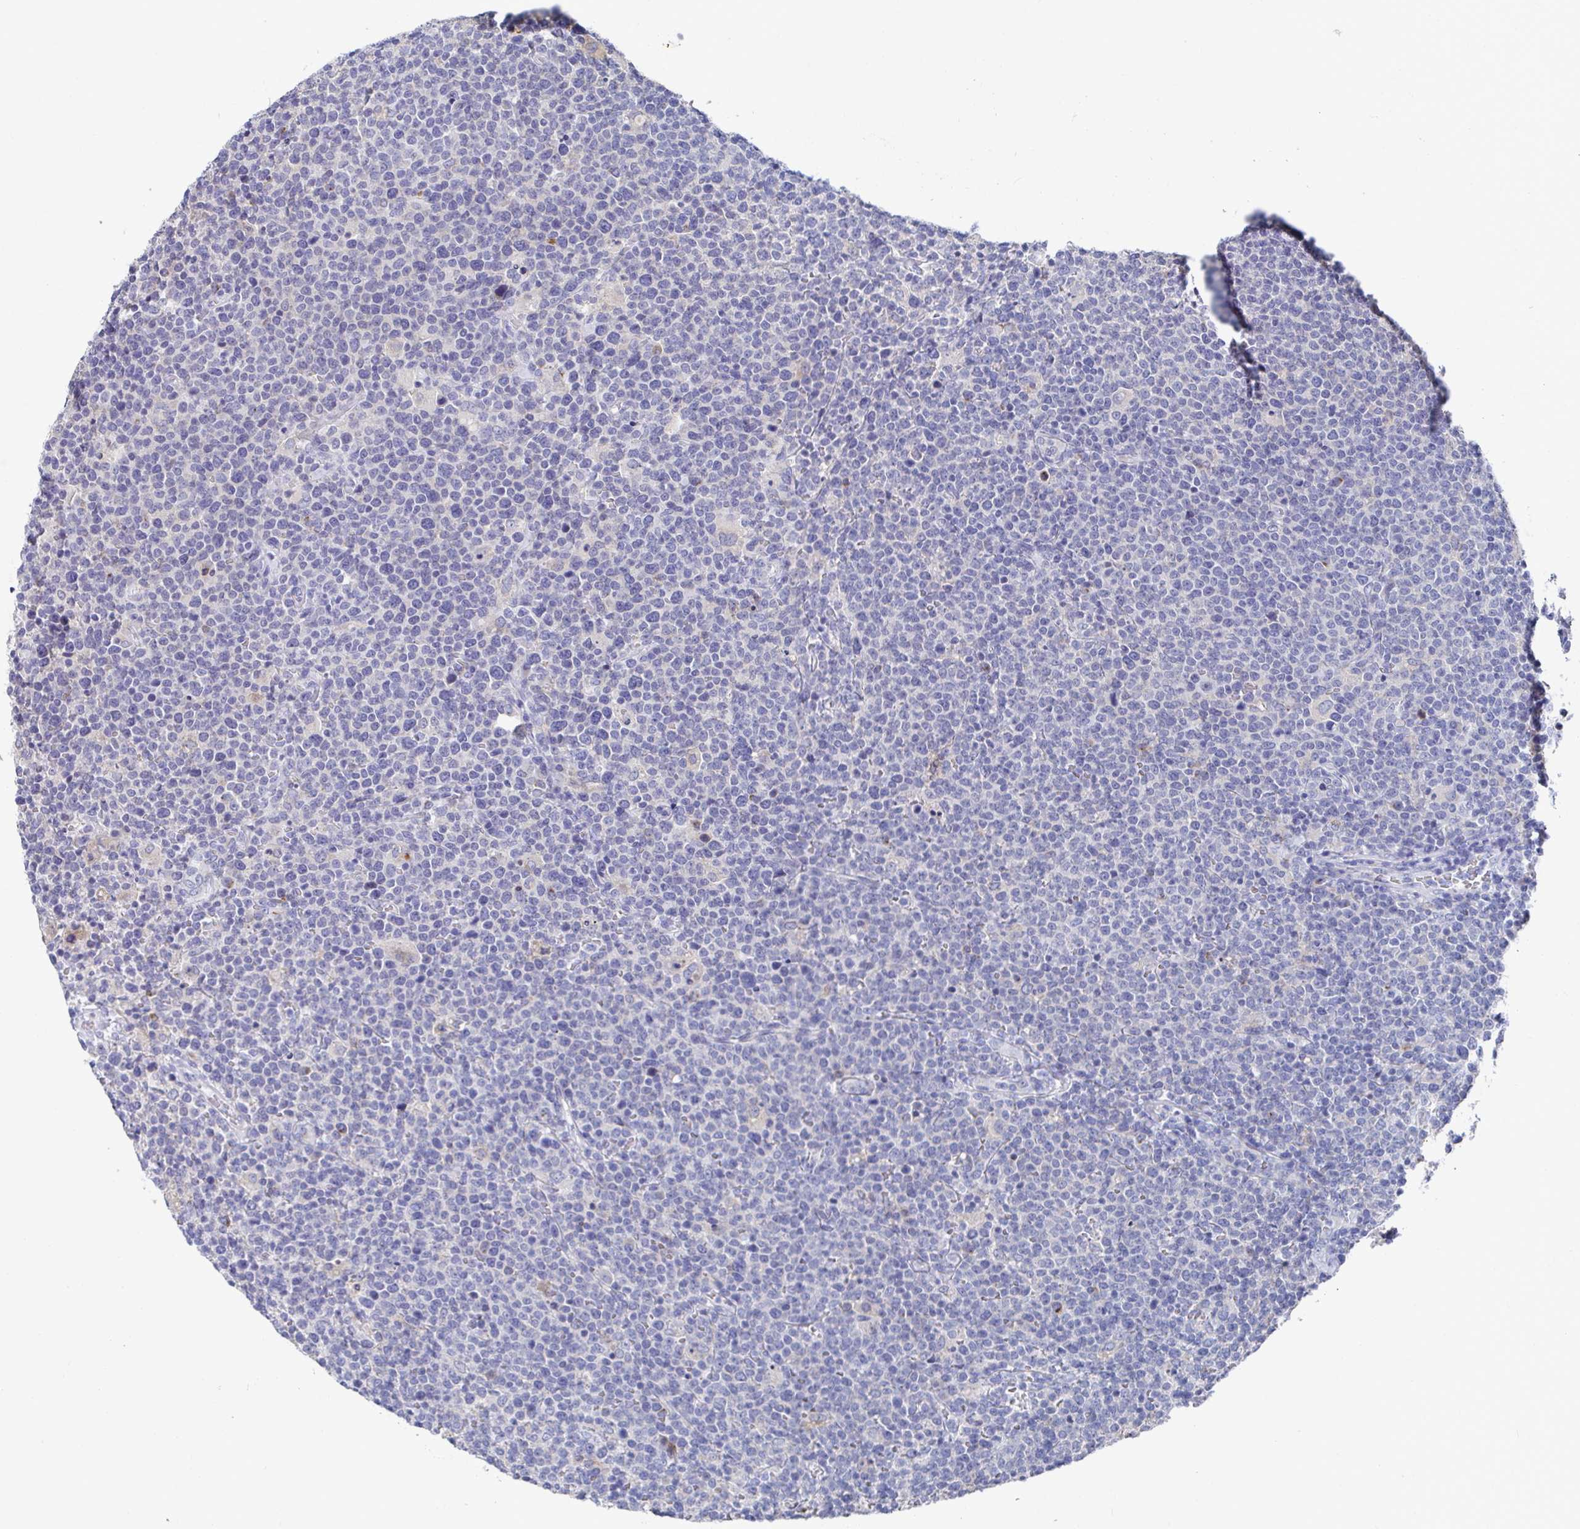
{"staining": {"intensity": "negative", "quantity": "none", "location": "none"}, "tissue": "lymphoma", "cell_type": "Tumor cells", "image_type": "cancer", "snomed": [{"axis": "morphology", "description": "Malignant lymphoma, non-Hodgkin's type, High grade"}, {"axis": "topography", "description": "Lymph node"}], "caption": "The IHC micrograph has no significant expression in tumor cells of lymphoma tissue. (Stains: DAB (3,3'-diaminobenzidine) immunohistochemistry (IHC) with hematoxylin counter stain, Microscopy: brightfield microscopy at high magnification).", "gene": "TAS2R39", "patient": {"sex": "male", "age": 61}}